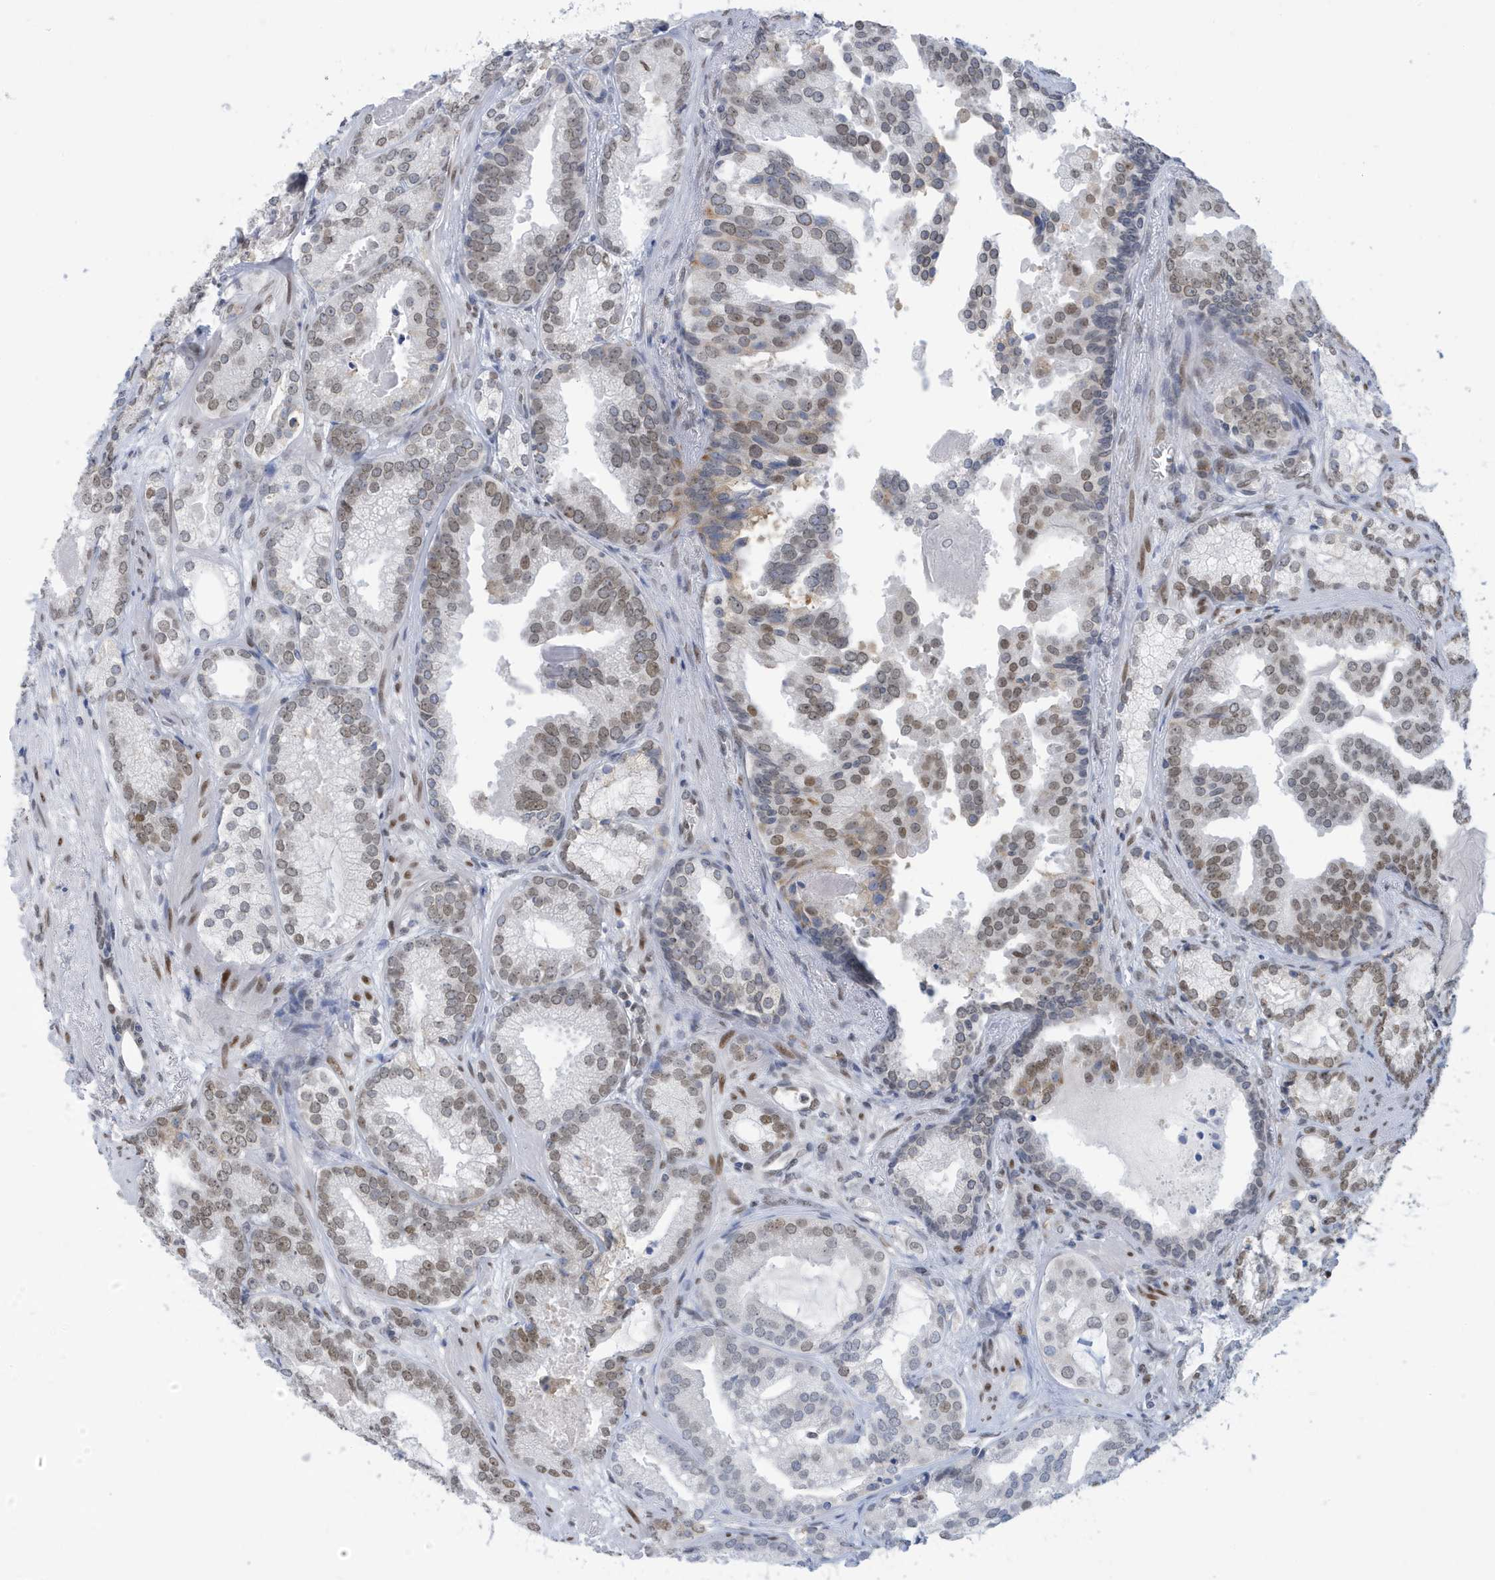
{"staining": {"intensity": "weak", "quantity": ">75%", "location": "nuclear"}, "tissue": "prostate cancer", "cell_type": "Tumor cells", "image_type": "cancer", "snomed": [{"axis": "morphology", "description": "Normal morphology"}, {"axis": "morphology", "description": "Adenocarcinoma, Low grade"}, {"axis": "topography", "description": "Prostate"}], "caption": "Weak nuclear expression for a protein is present in approximately >75% of tumor cells of low-grade adenocarcinoma (prostate) using IHC.", "gene": "PCYT1A", "patient": {"sex": "male", "age": 72}}